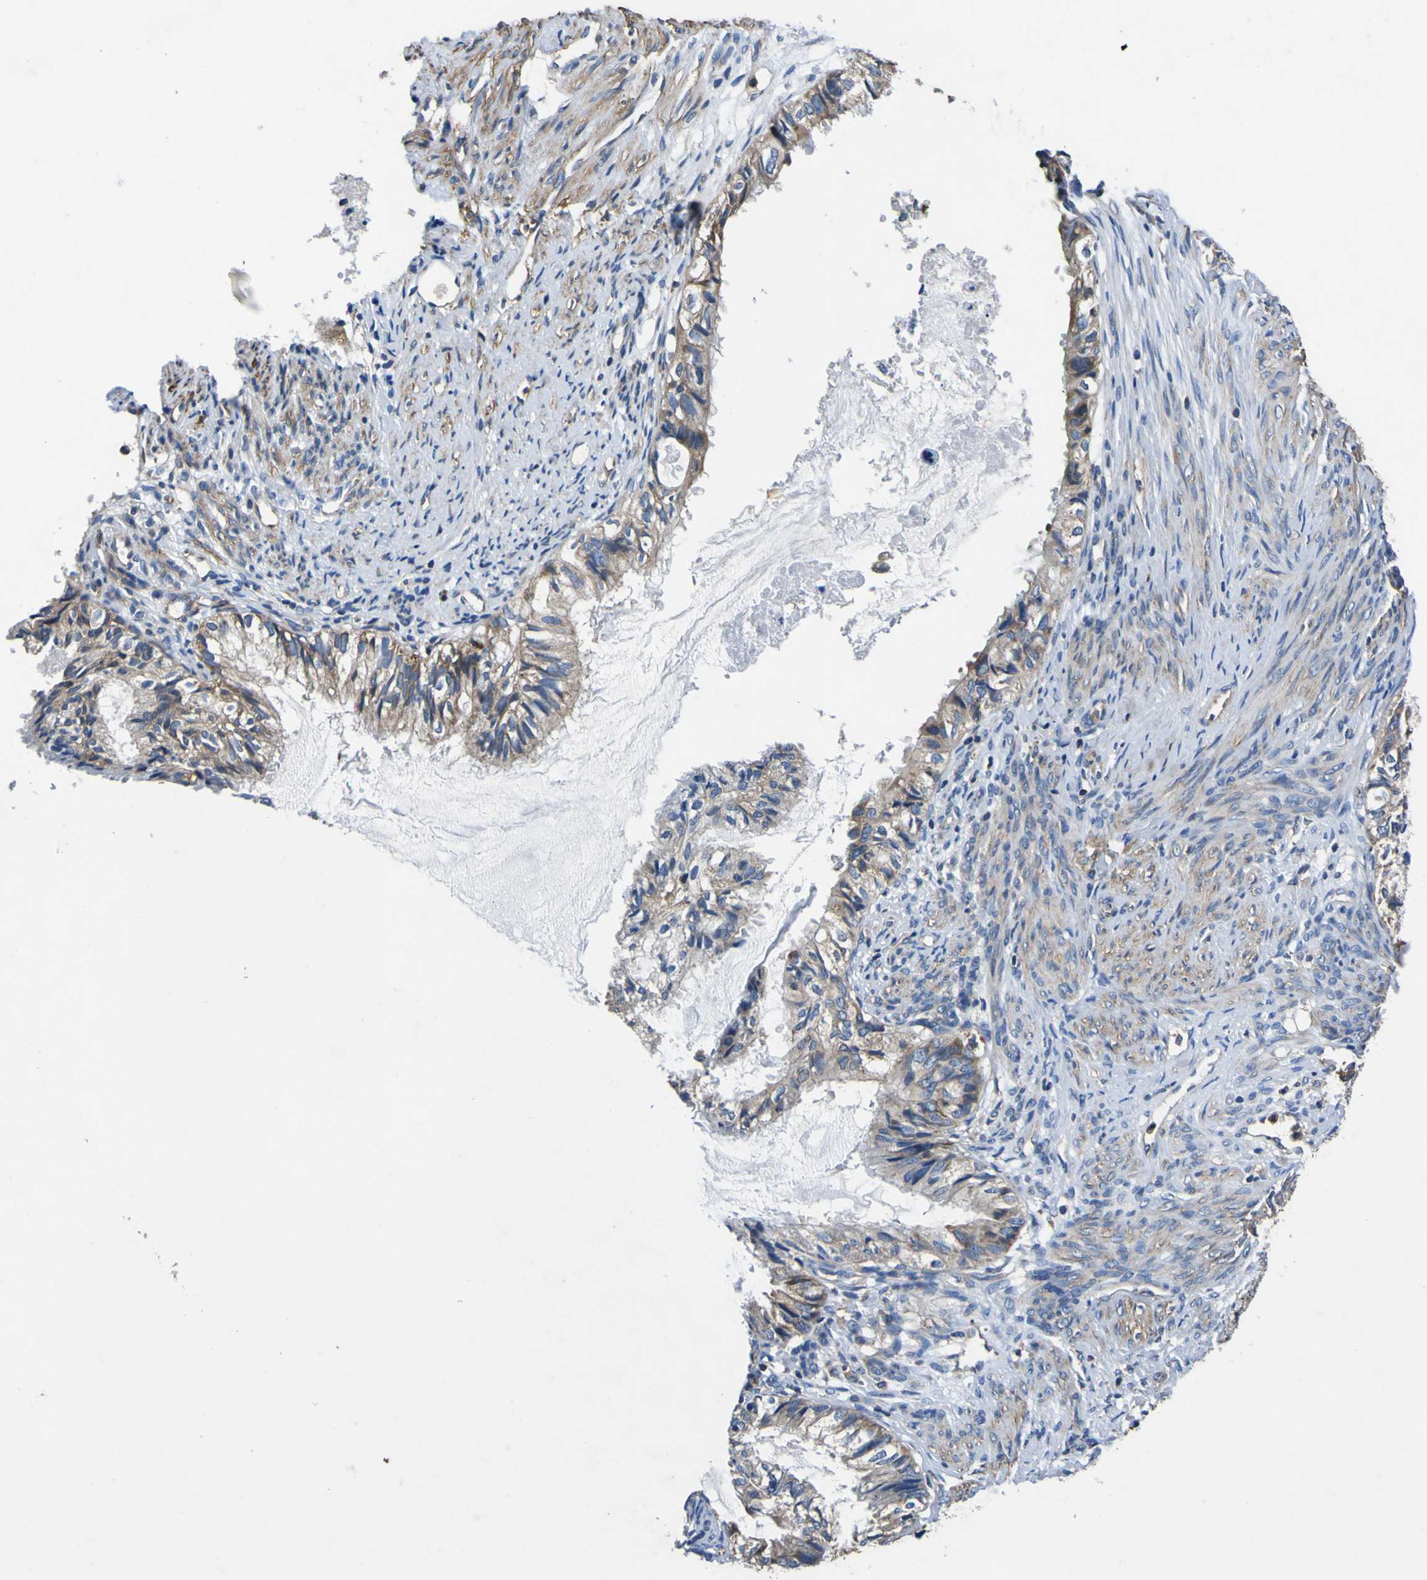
{"staining": {"intensity": "moderate", "quantity": "25%-75%", "location": "cytoplasmic/membranous"}, "tissue": "cervical cancer", "cell_type": "Tumor cells", "image_type": "cancer", "snomed": [{"axis": "morphology", "description": "Normal tissue, NOS"}, {"axis": "morphology", "description": "Adenocarcinoma, NOS"}, {"axis": "topography", "description": "Cervix"}, {"axis": "topography", "description": "Endometrium"}], "caption": "DAB immunohistochemical staining of human cervical cancer (adenocarcinoma) reveals moderate cytoplasmic/membranous protein positivity in approximately 25%-75% of tumor cells.", "gene": "CNR2", "patient": {"sex": "female", "age": 86}}